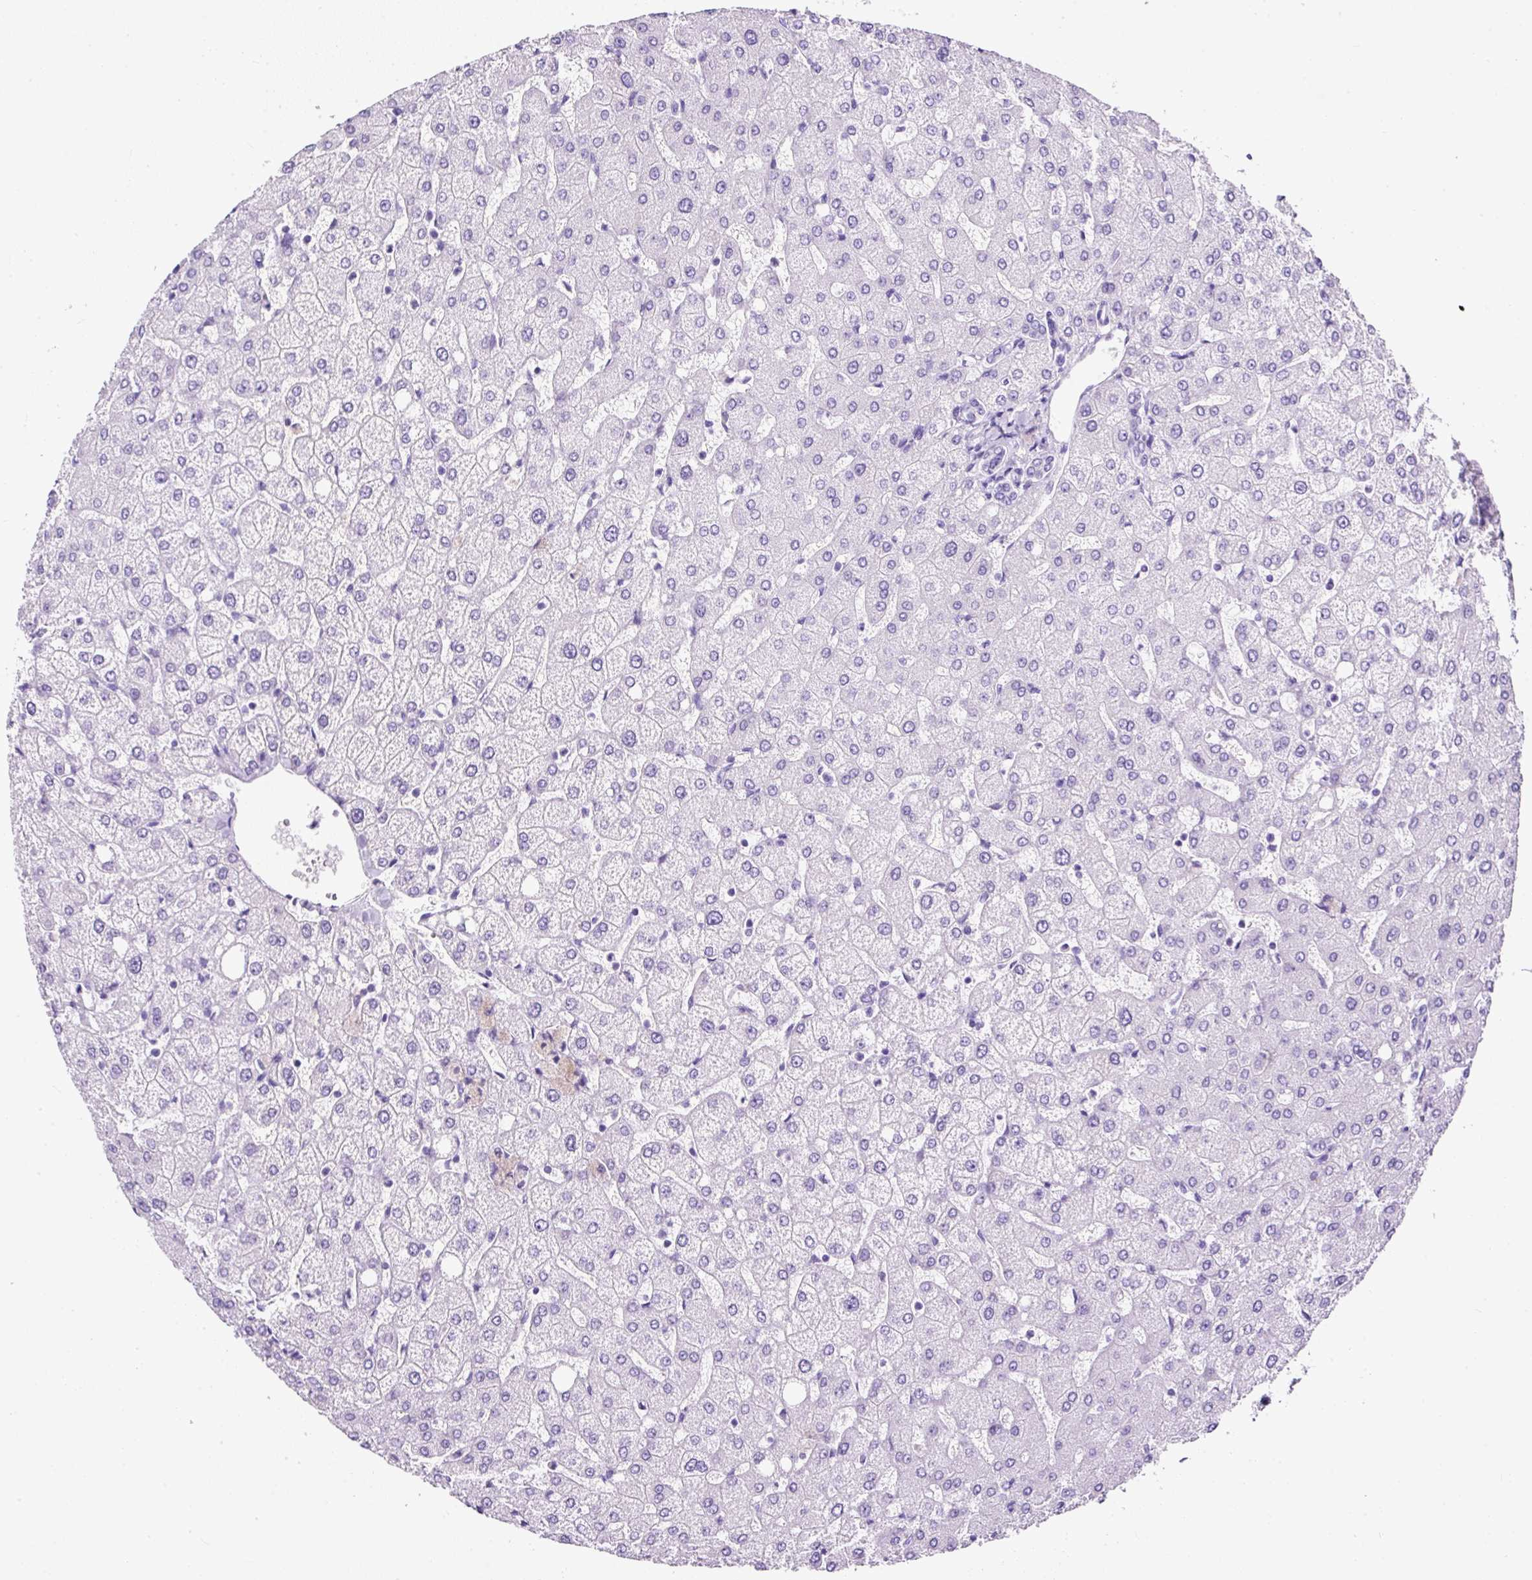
{"staining": {"intensity": "negative", "quantity": "none", "location": "none"}, "tissue": "liver", "cell_type": "Cholangiocytes", "image_type": "normal", "snomed": [{"axis": "morphology", "description": "Normal tissue, NOS"}, {"axis": "topography", "description": "Liver"}], "caption": "The photomicrograph shows no significant positivity in cholangiocytes of liver. (Stains: DAB (3,3'-diaminobenzidine) immunohistochemistry (IHC) with hematoxylin counter stain, Microscopy: brightfield microscopy at high magnification).", "gene": "NTS", "patient": {"sex": "female", "age": 54}}